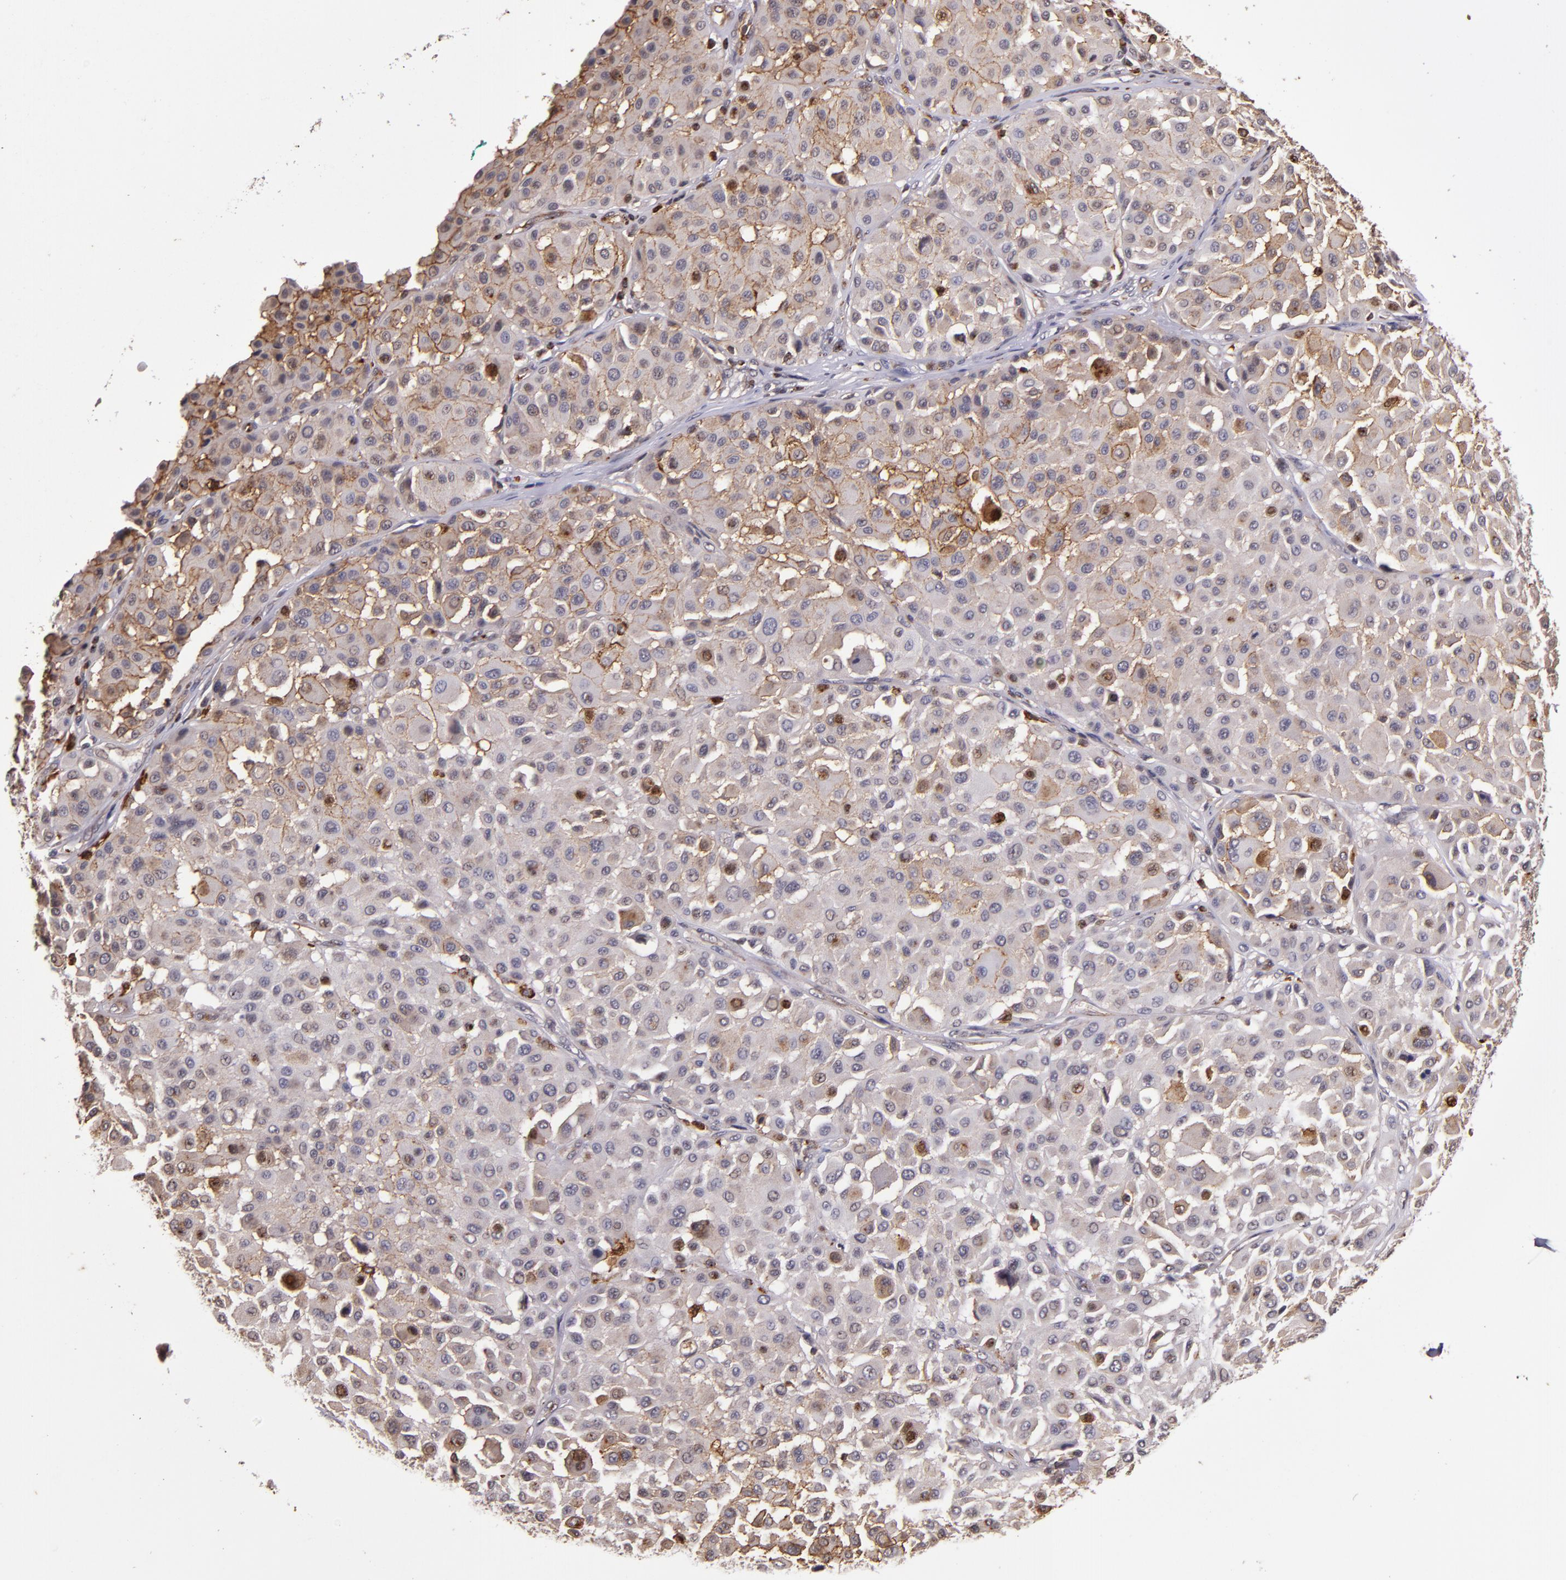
{"staining": {"intensity": "weak", "quantity": "<25%", "location": "cytoplasmic/membranous"}, "tissue": "melanoma", "cell_type": "Tumor cells", "image_type": "cancer", "snomed": [{"axis": "morphology", "description": "Malignant melanoma, Metastatic site"}, {"axis": "topography", "description": "Soft tissue"}], "caption": "IHC micrograph of neoplastic tissue: melanoma stained with DAB (3,3'-diaminobenzidine) exhibits no significant protein positivity in tumor cells. The staining is performed using DAB brown chromogen with nuclei counter-stained in using hematoxylin.", "gene": "SLC2A3", "patient": {"sex": "male", "age": 41}}